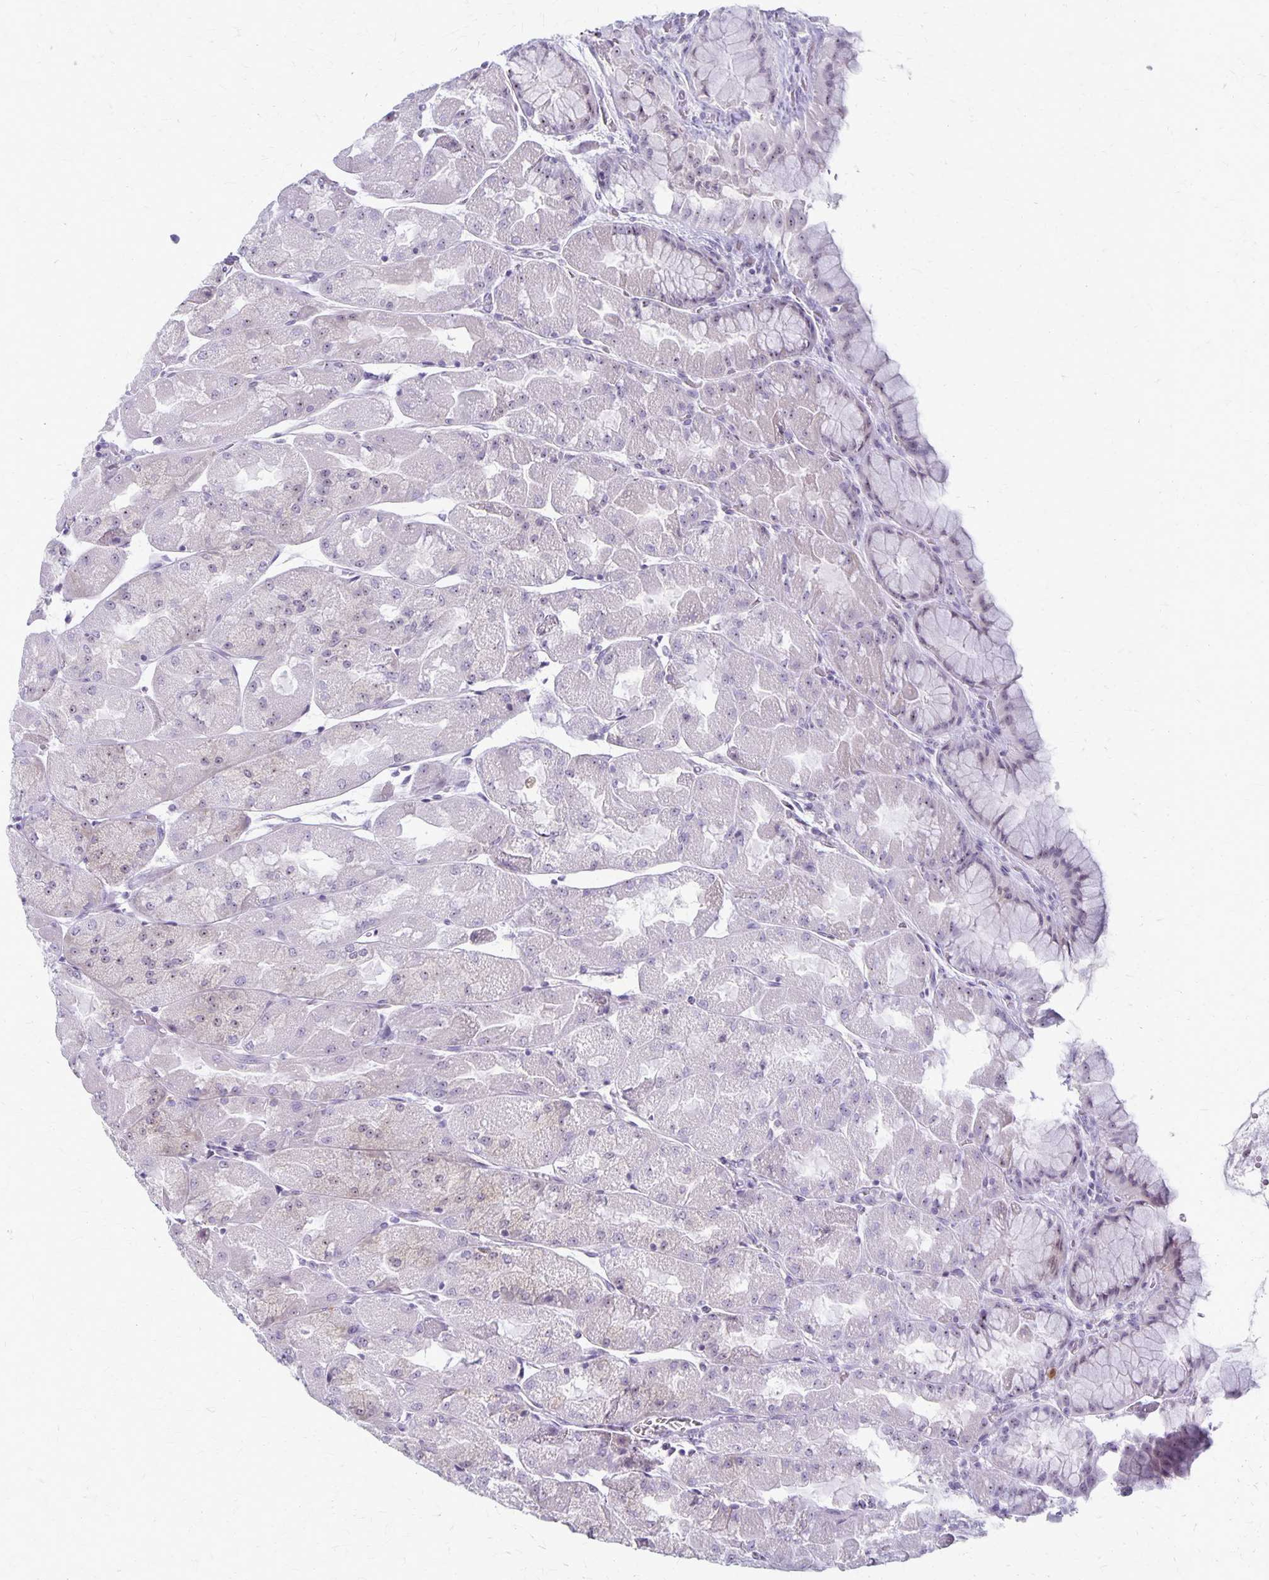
{"staining": {"intensity": "weak", "quantity": "25%-75%", "location": "nuclear"}, "tissue": "stomach", "cell_type": "Glandular cells", "image_type": "normal", "snomed": [{"axis": "morphology", "description": "Normal tissue, NOS"}, {"axis": "topography", "description": "Stomach"}], "caption": "There is low levels of weak nuclear positivity in glandular cells of unremarkable stomach, as demonstrated by immunohistochemical staining (brown color).", "gene": "DLK2", "patient": {"sex": "female", "age": 61}}